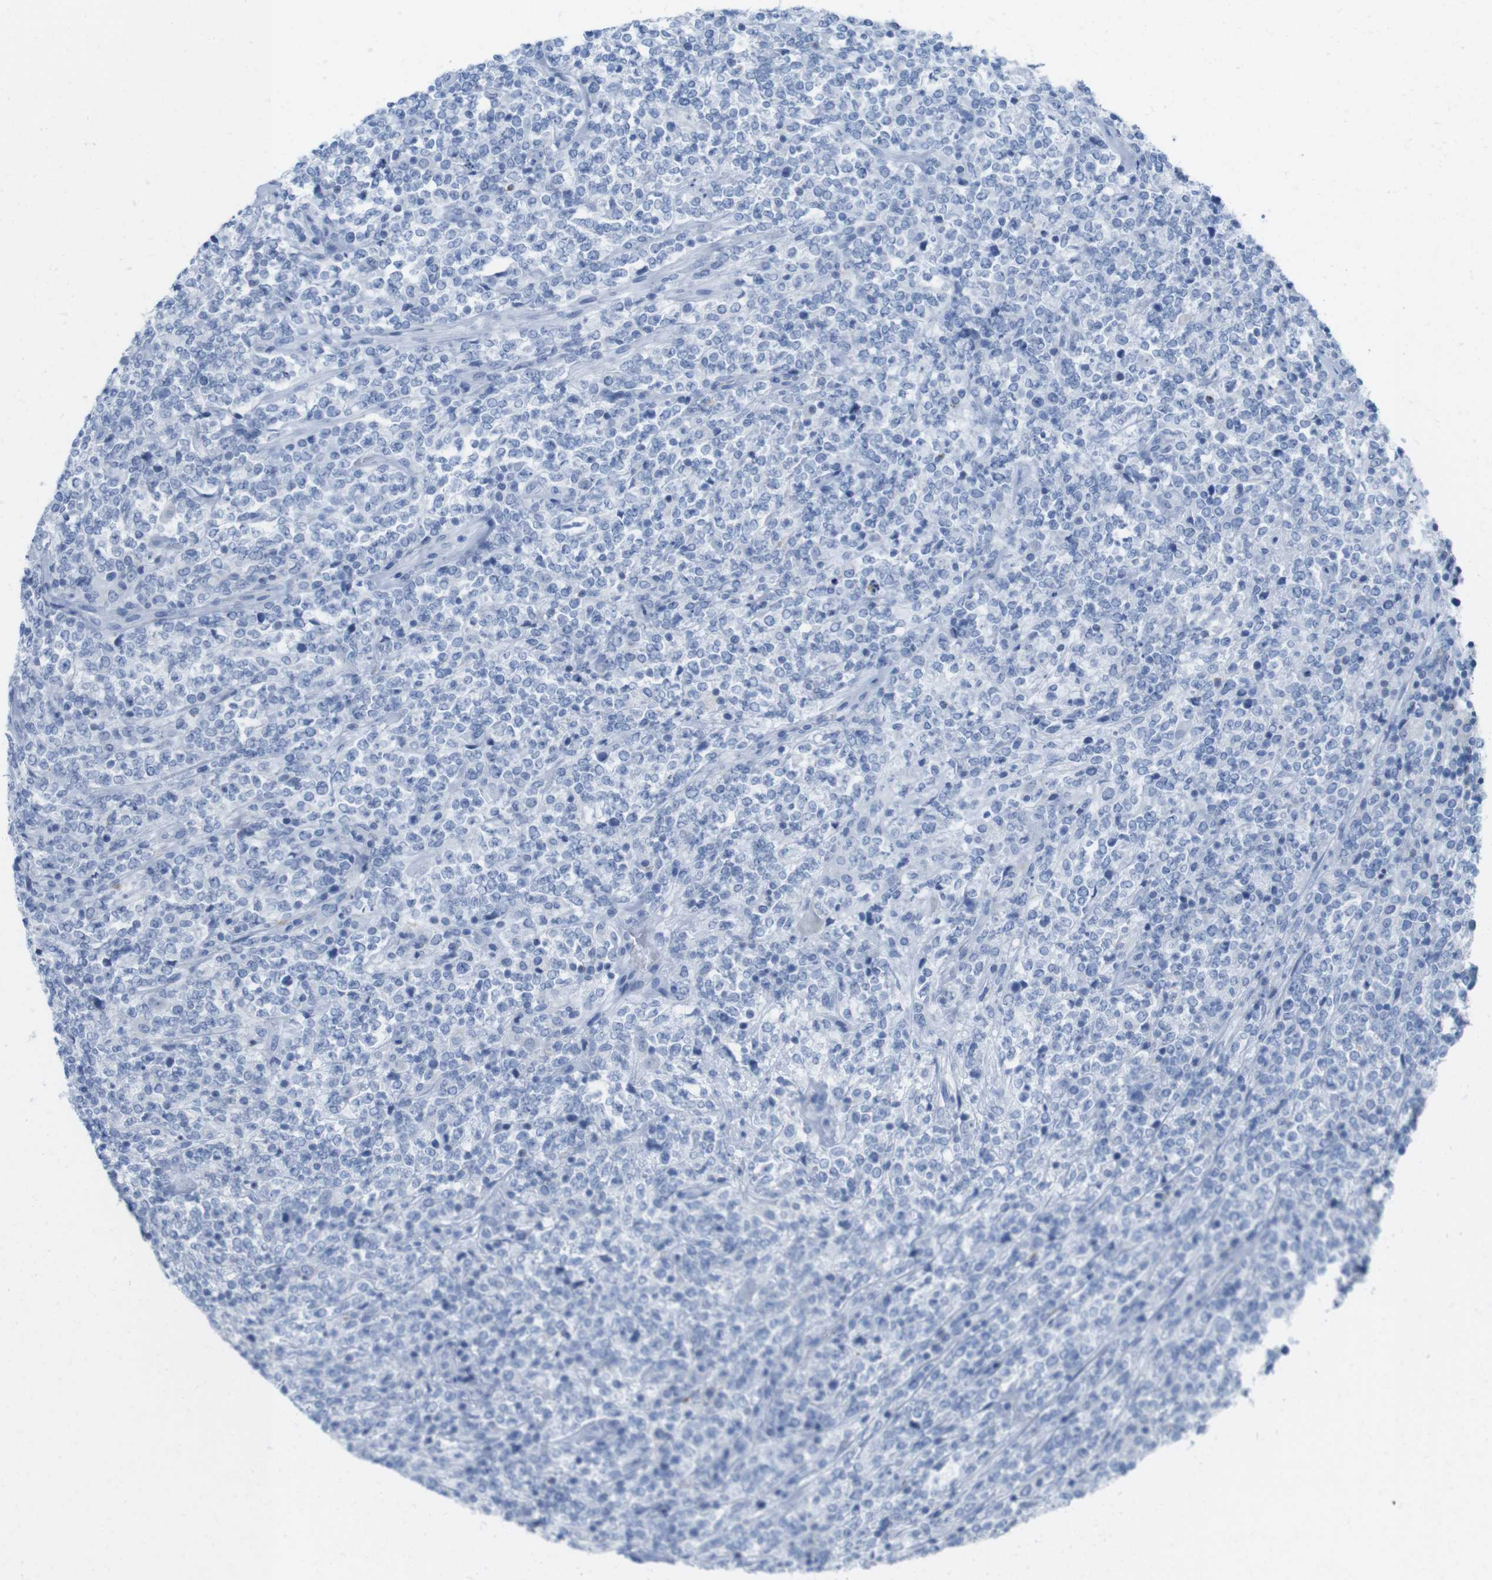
{"staining": {"intensity": "negative", "quantity": "none", "location": "none"}, "tissue": "lymphoma", "cell_type": "Tumor cells", "image_type": "cancer", "snomed": [{"axis": "morphology", "description": "Malignant lymphoma, non-Hodgkin's type, High grade"}, {"axis": "topography", "description": "Soft tissue"}], "caption": "The image shows no significant positivity in tumor cells of lymphoma.", "gene": "LAG3", "patient": {"sex": "male", "age": 18}}